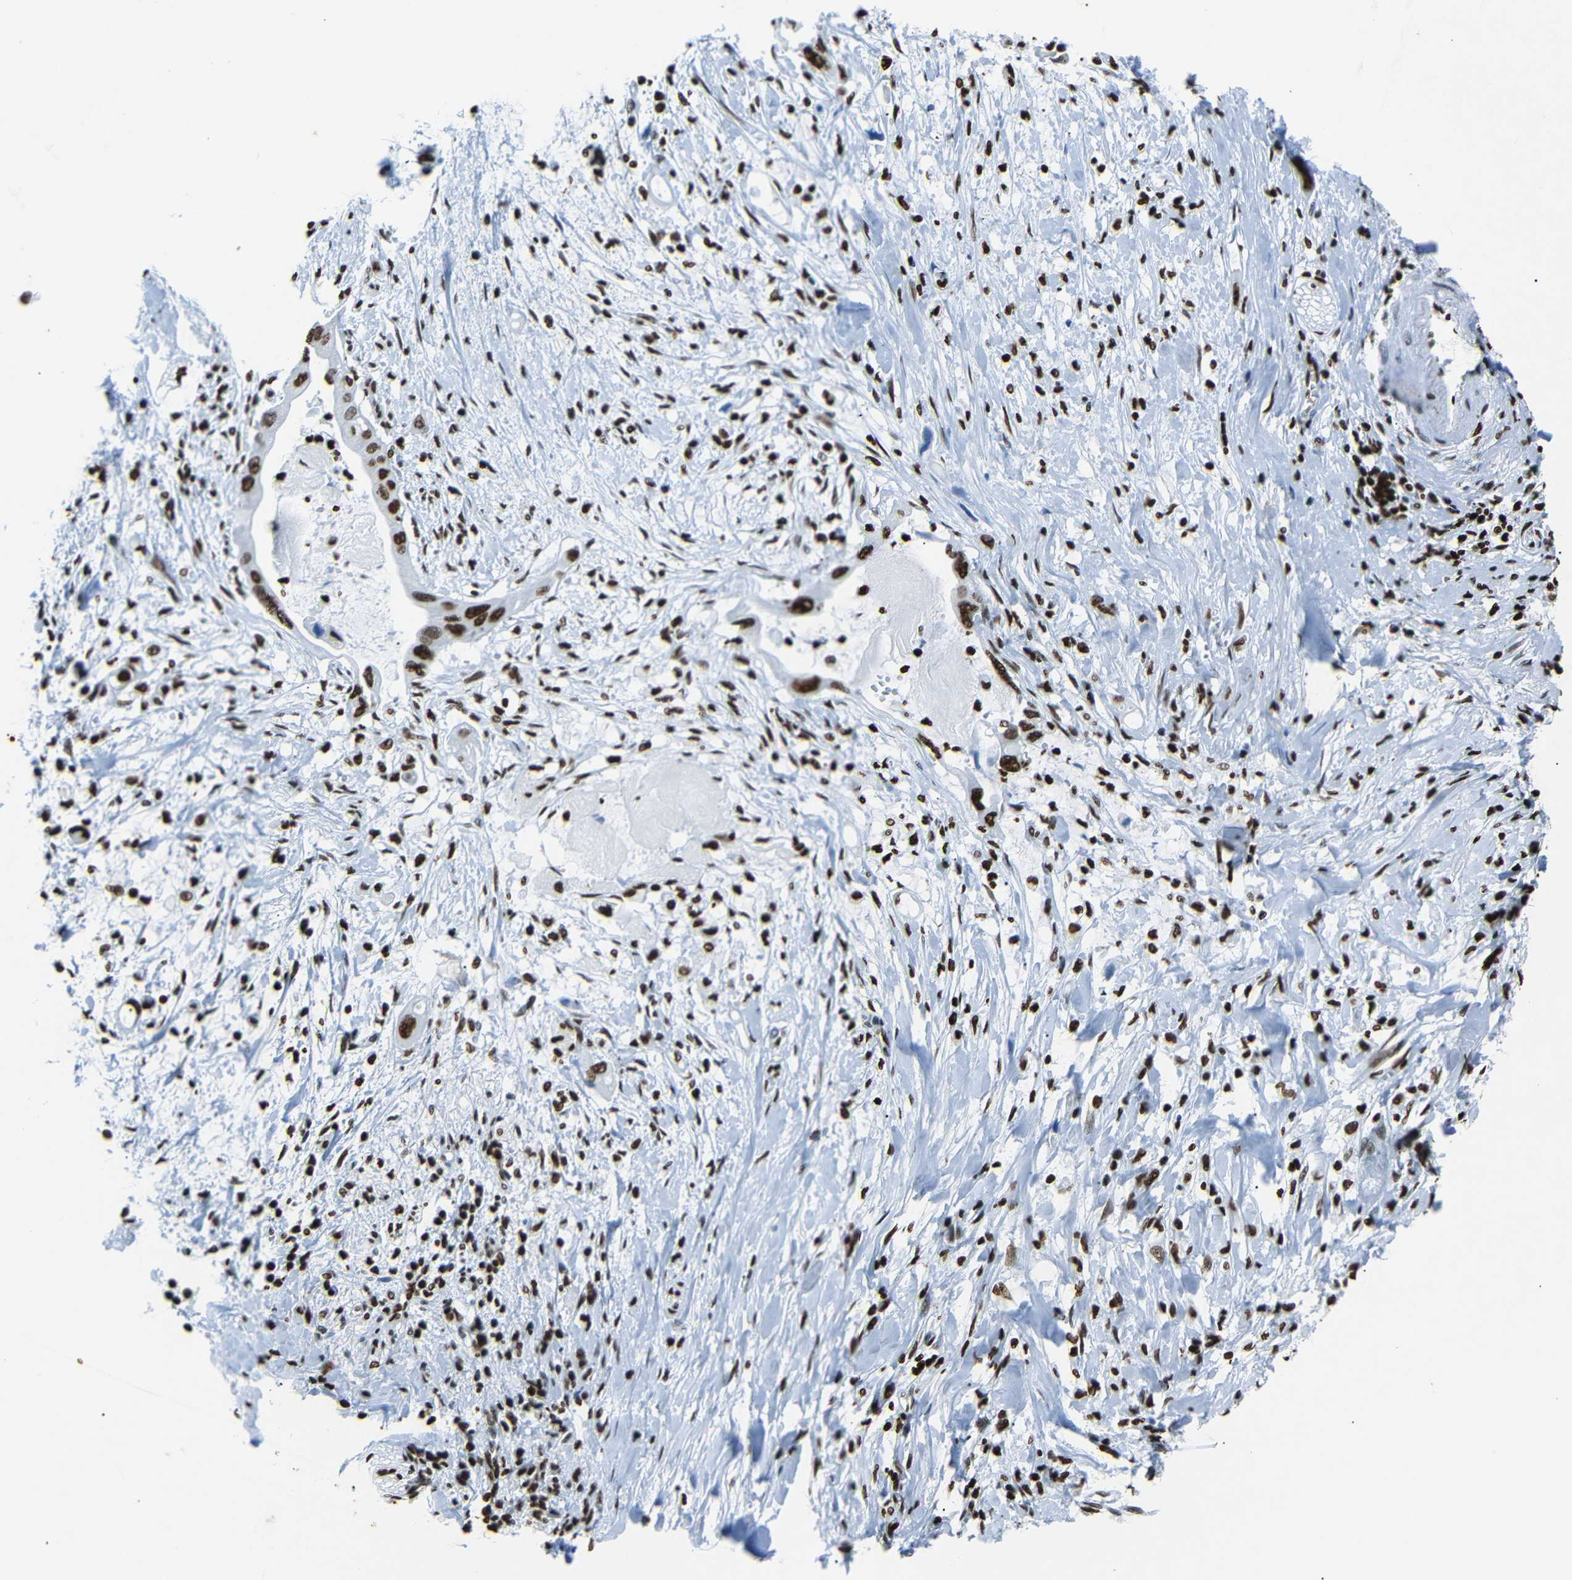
{"staining": {"intensity": "strong", "quantity": ">75%", "location": "nuclear"}, "tissue": "pancreatic cancer", "cell_type": "Tumor cells", "image_type": "cancer", "snomed": [{"axis": "morphology", "description": "Adenocarcinoma, NOS"}, {"axis": "topography", "description": "Pancreas"}], "caption": "Immunohistochemical staining of pancreatic cancer (adenocarcinoma) reveals high levels of strong nuclear protein staining in approximately >75% of tumor cells. (Brightfield microscopy of DAB IHC at high magnification).", "gene": "HMGN1", "patient": {"sex": "male", "age": 55}}